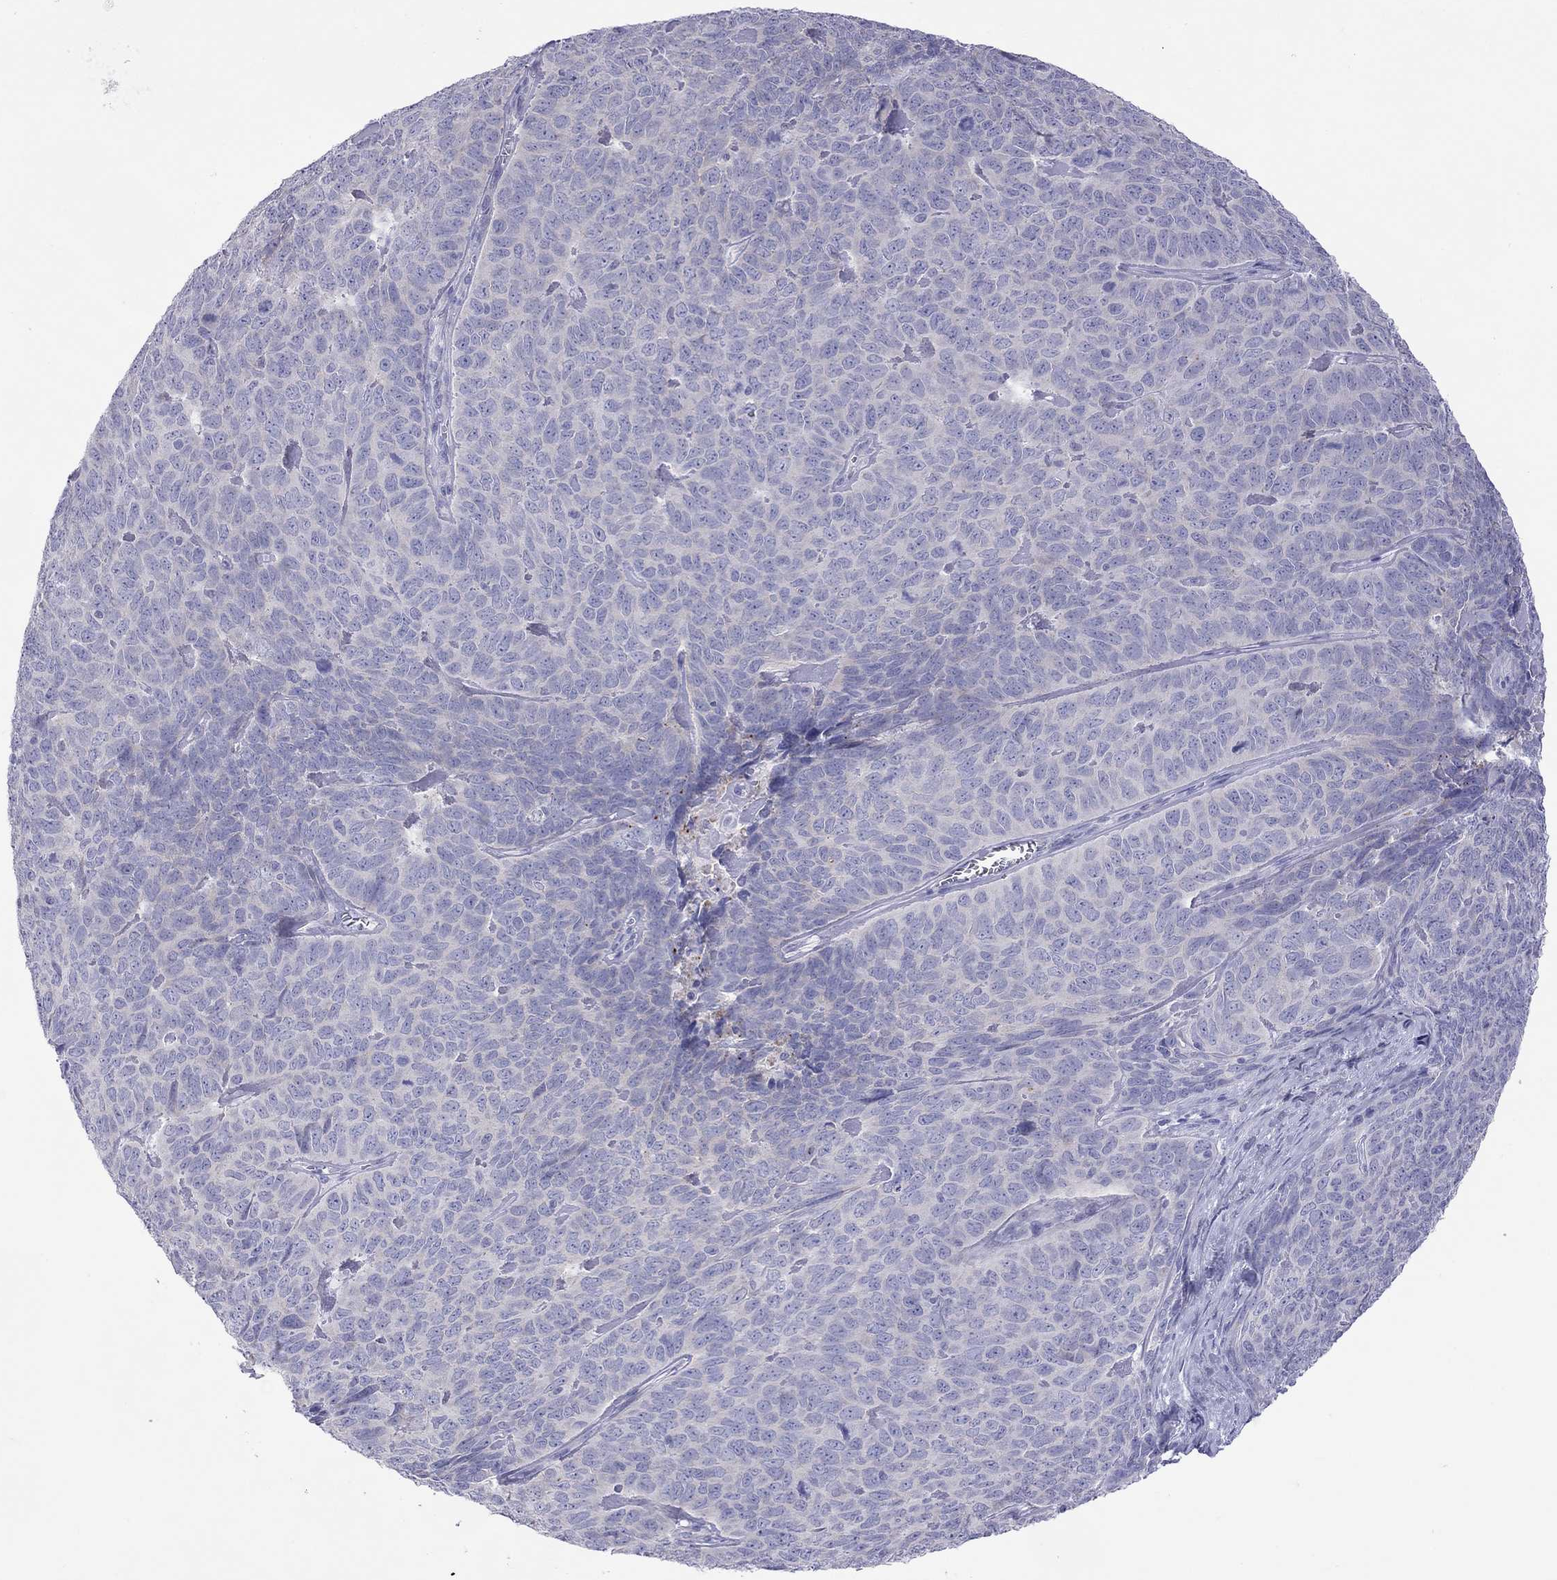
{"staining": {"intensity": "negative", "quantity": "none", "location": "none"}, "tissue": "skin cancer", "cell_type": "Tumor cells", "image_type": "cancer", "snomed": [{"axis": "morphology", "description": "Squamous cell carcinoma, NOS"}, {"axis": "topography", "description": "Skin"}, {"axis": "topography", "description": "Anal"}], "caption": "An IHC micrograph of skin cancer is shown. There is no staining in tumor cells of skin cancer.", "gene": "COL9A1", "patient": {"sex": "female", "age": 51}}